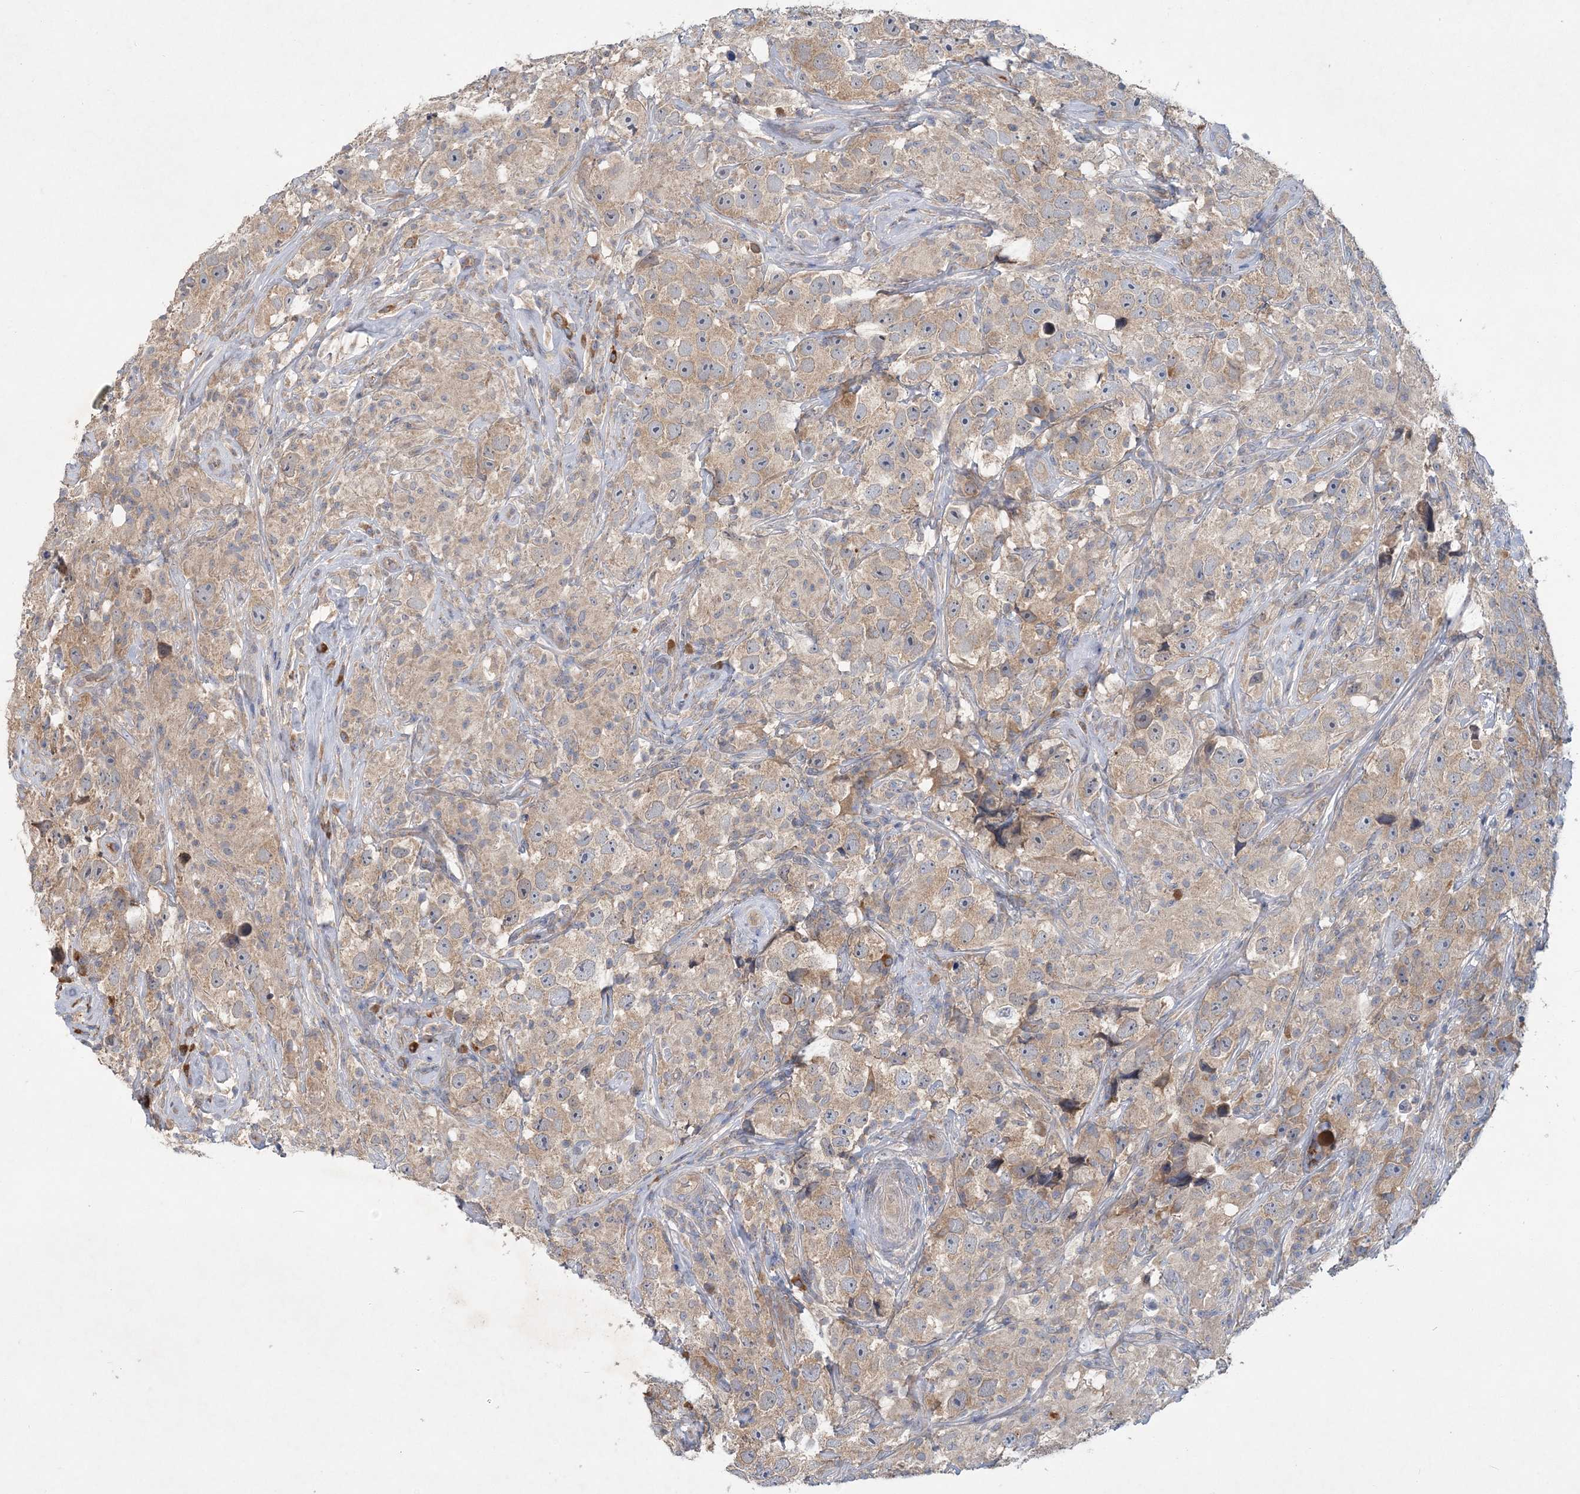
{"staining": {"intensity": "weak", "quantity": ">75%", "location": "cytoplasmic/membranous"}, "tissue": "testis cancer", "cell_type": "Tumor cells", "image_type": "cancer", "snomed": [{"axis": "morphology", "description": "Seminoma, NOS"}, {"axis": "topography", "description": "Testis"}], "caption": "DAB immunohistochemical staining of human testis cancer shows weak cytoplasmic/membranous protein expression in approximately >75% of tumor cells. (brown staining indicates protein expression, while blue staining denotes nuclei).", "gene": "RNF25", "patient": {"sex": "male", "age": 49}}